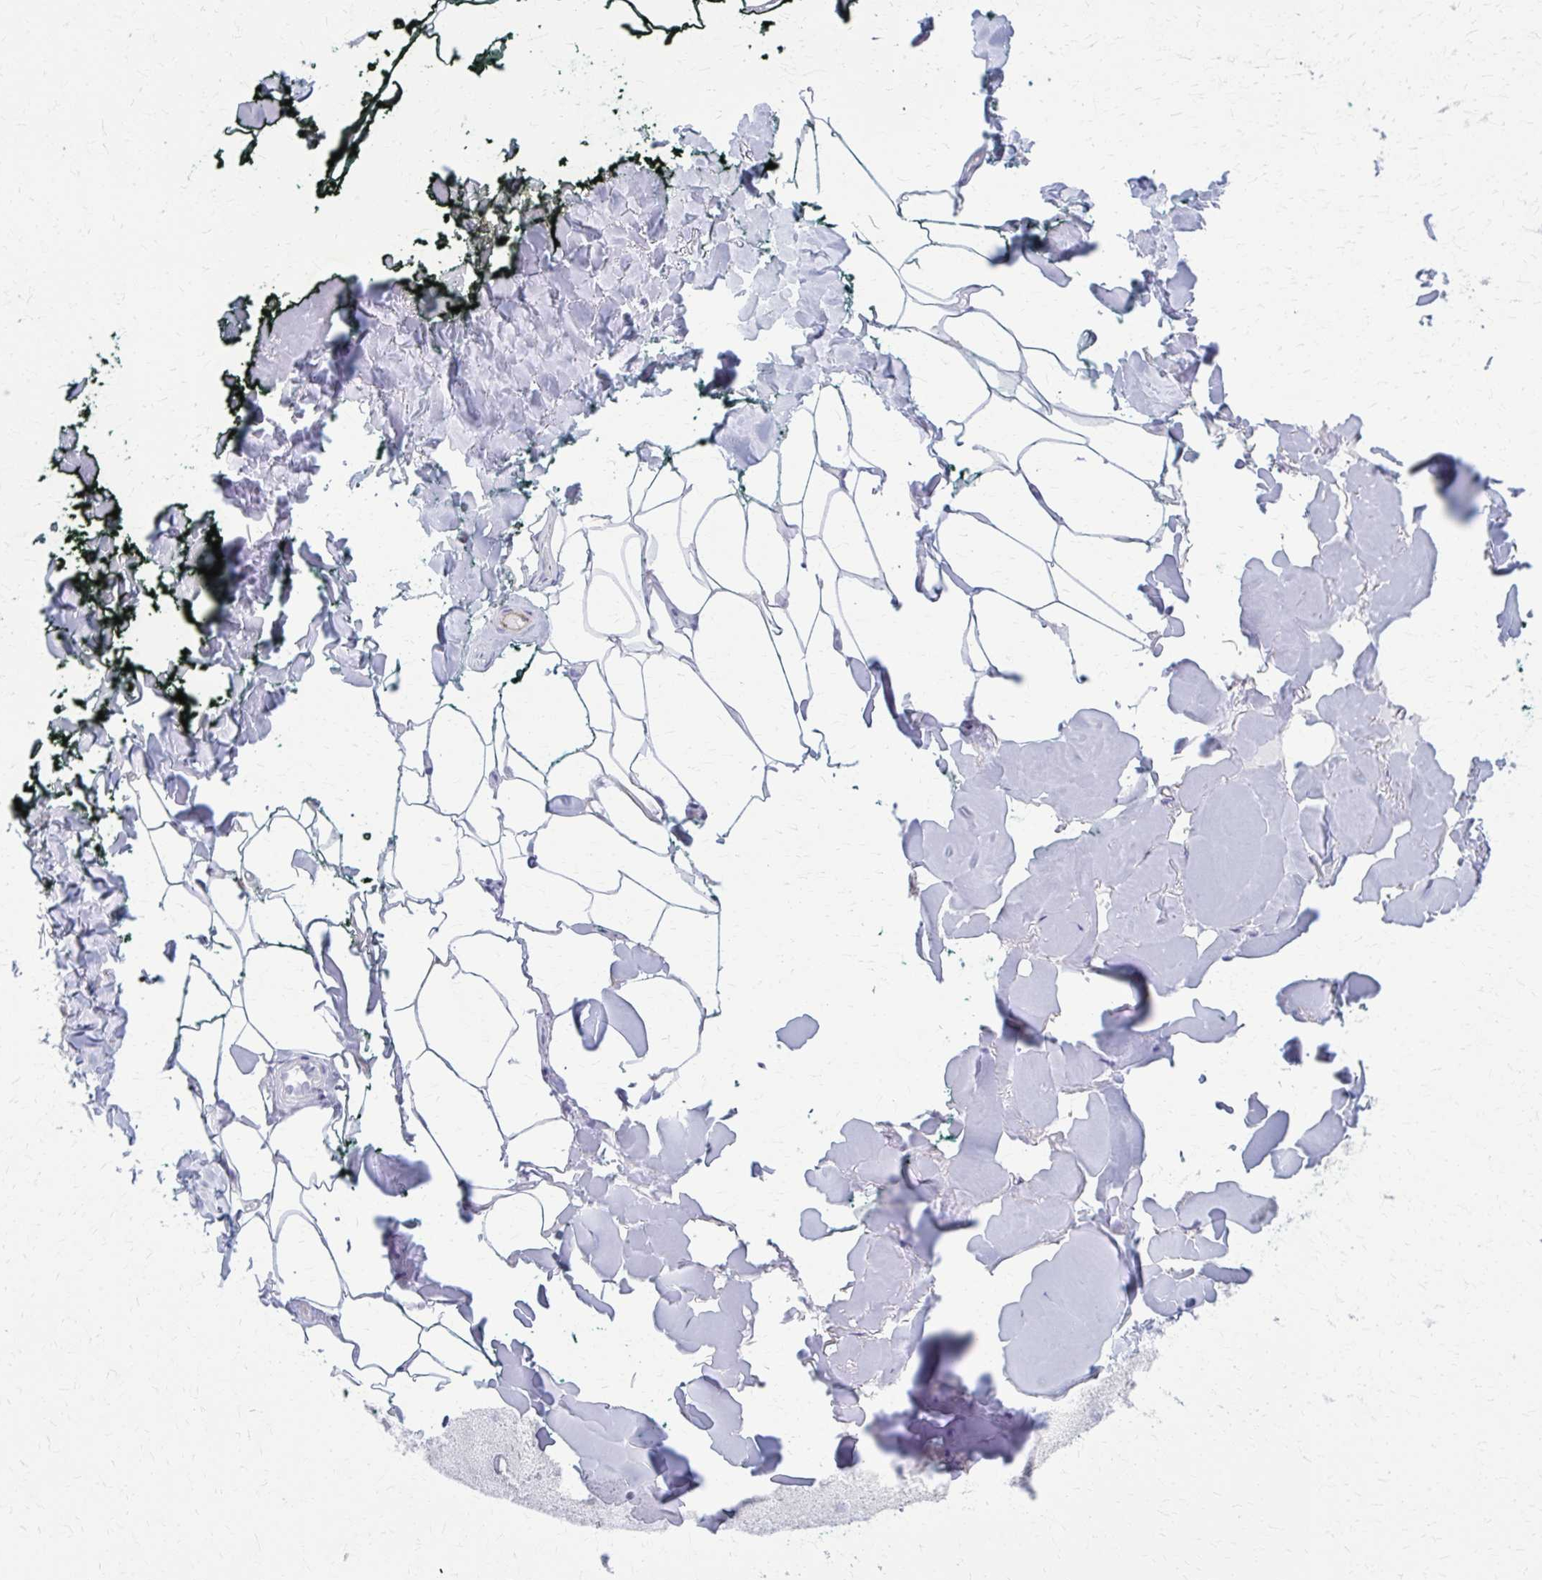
{"staining": {"intensity": "negative", "quantity": "none", "location": "none"}, "tissue": "adipose tissue", "cell_type": "Adipocytes", "image_type": "normal", "snomed": [{"axis": "morphology", "description": "Normal tissue, NOS"}, {"axis": "topography", "description": "Skin"}, {"axis": "topography", "description": "Peripheral nerve tissue"}], "caption": "The IHC histopathology image has no significant positivity in adipocytes of adipose tissue. (Immunohistochemistry, brightfield microscopy, high magnification).", "gene": "CASQ2", "patient": {"sex": "female", "age": 45}}